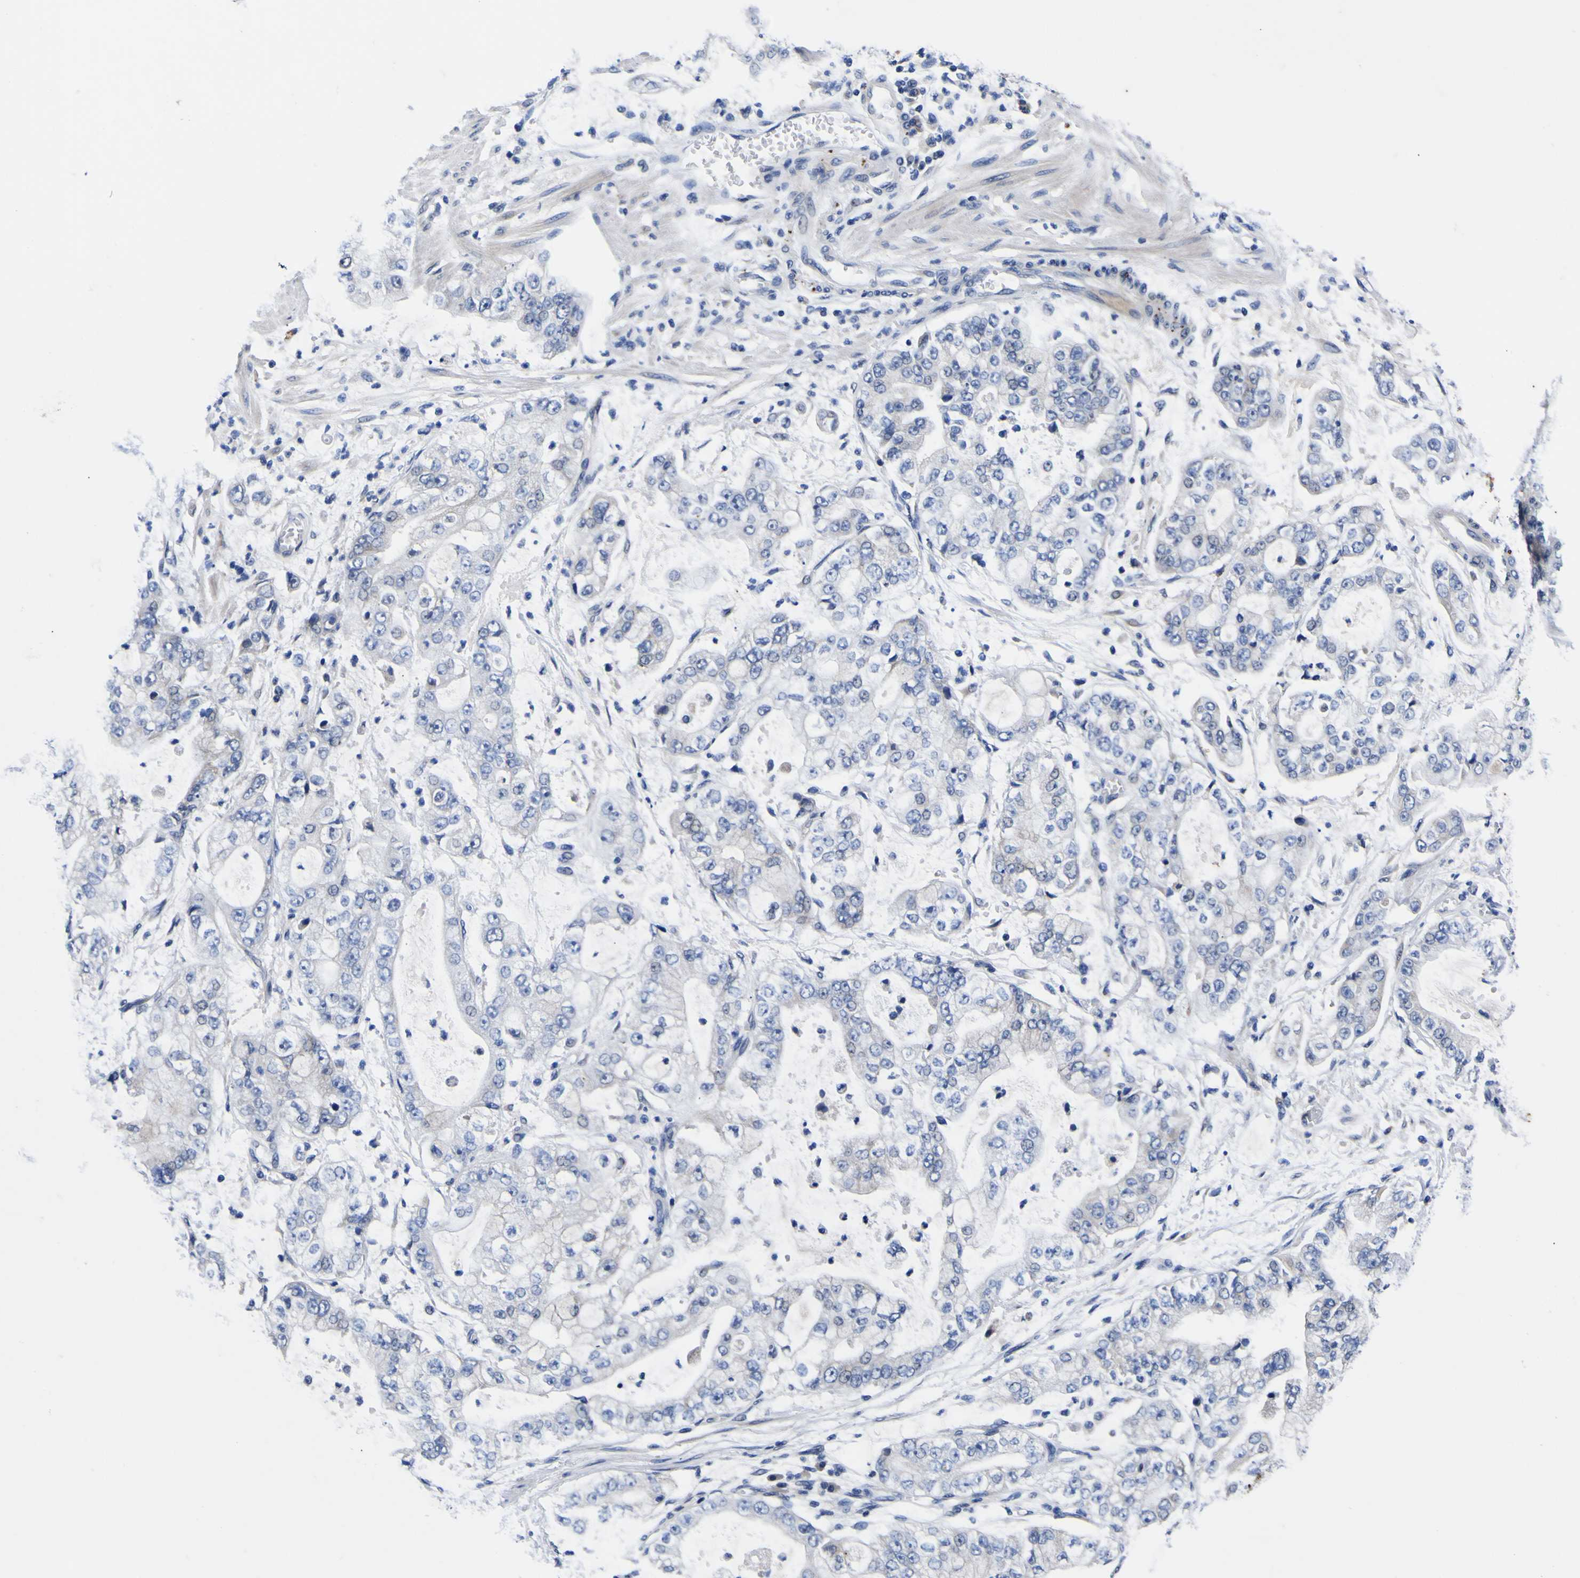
{"staining": {"intensity": "moderate", "quantity": "<25%", "location": "cytoplasmic/membranous"}, "tissue": "stomach cancer", "cell_type": "Tumor cells", "image_type": "cancer", "snomed": [{"axis": "morphology", "description": "Adenocarcinoma, NOS"}, {"axis": "topography", "description": "Stomach"}], "caption": "Approximately <25% of tumor cells in stomach adenocarcinoma reveal moderate cytoplasmic/membranous protein positivity as visualized by brown immunohistochemical staining.", "gene": "IGFLR1", "patient": {"sex": "male", "age": 76}}